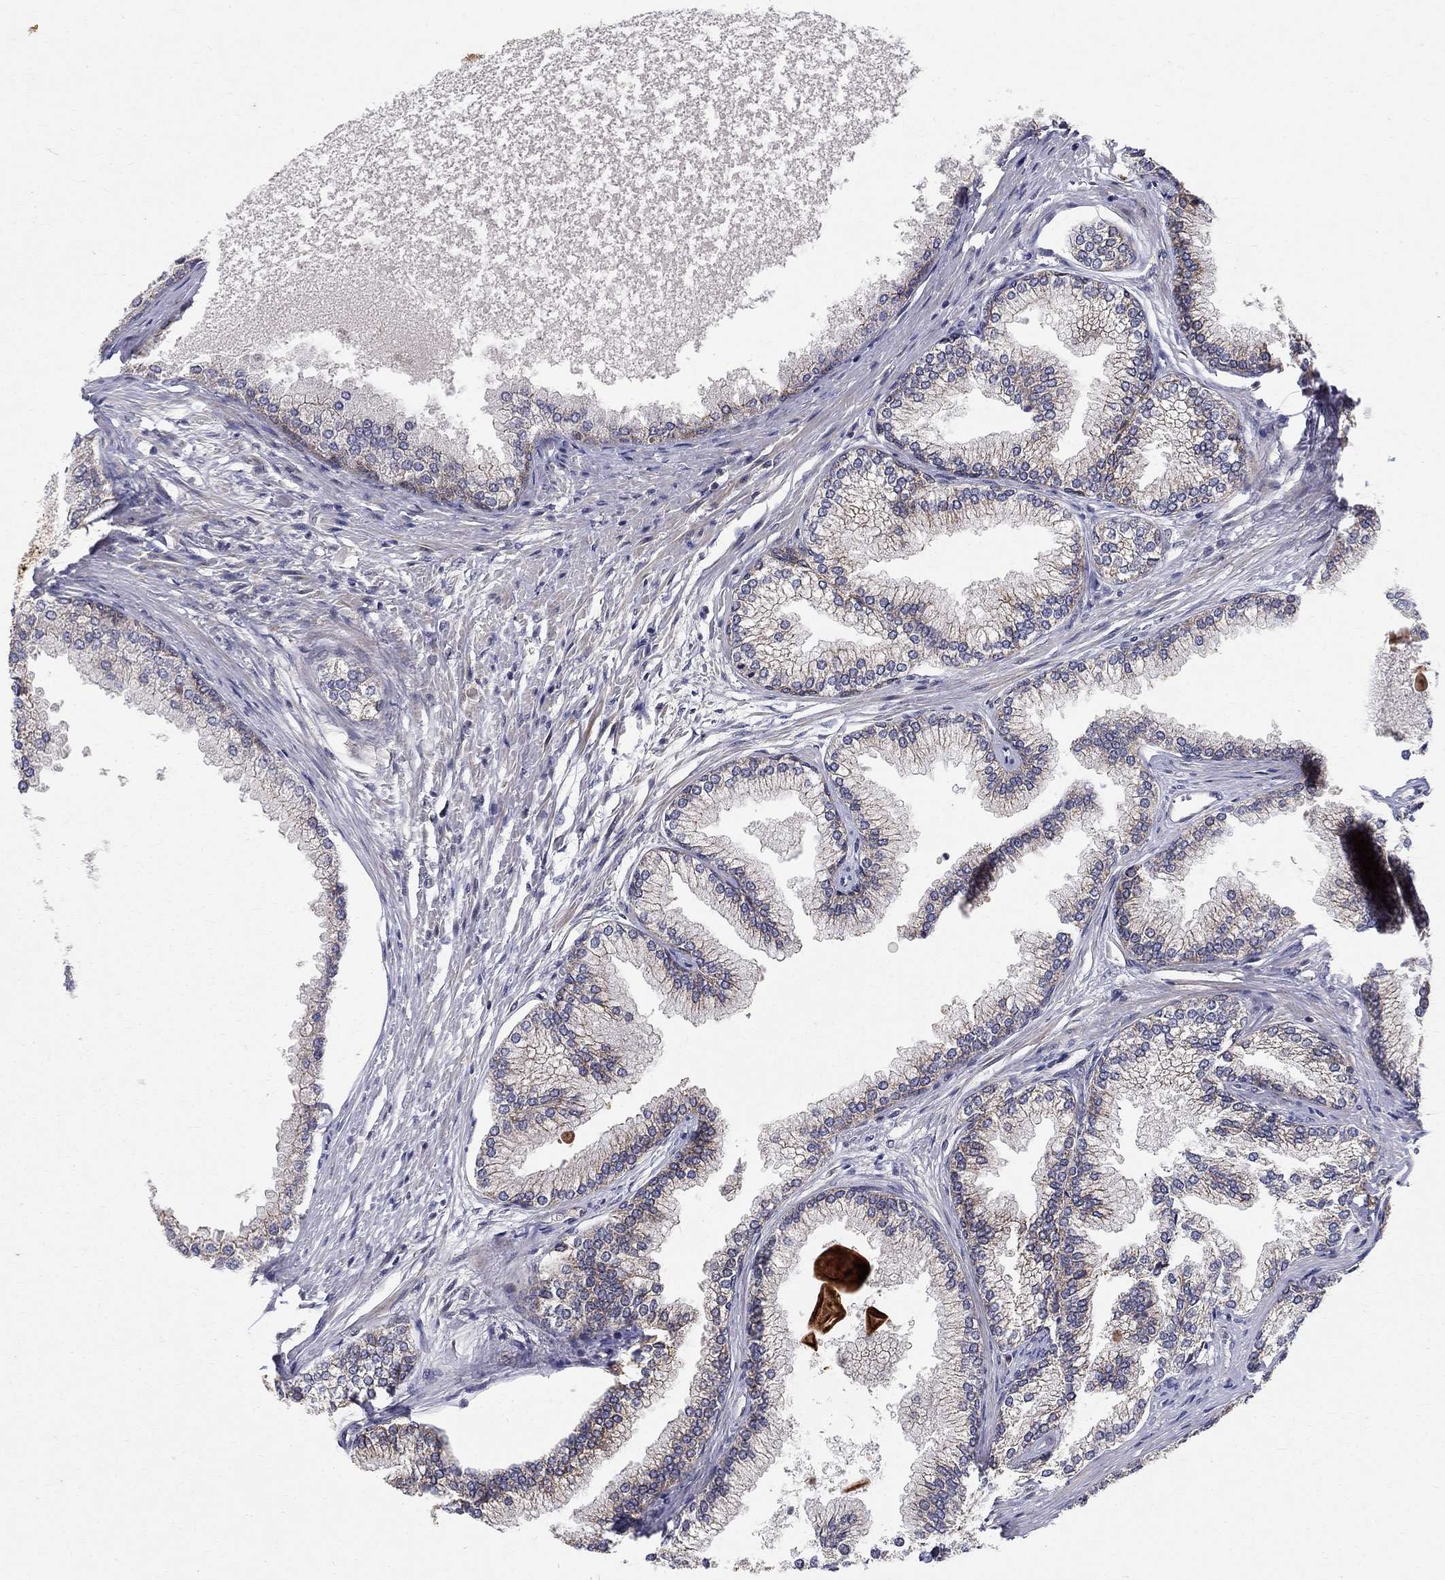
{"staining": {"intensity": "moderate", "quantity": "25%-75%", "location": "cytoplasmic/membranous"}, "tissue": "prostate", "cell_type": "Glandular cells", "image_type": "normal", "snomed": [{"axis": "morphology", "description": "Normal tissue, NOS"}, {"axis": "topography", "description": "Prostate"}], "caption": "Protein staining of normal prostate shows moderate cytoplasmic/membranous positivity in approximately 25%-75% of glandular cells.", "gene": "WDR19", "patient": {"sex": "male", "age": 72}}